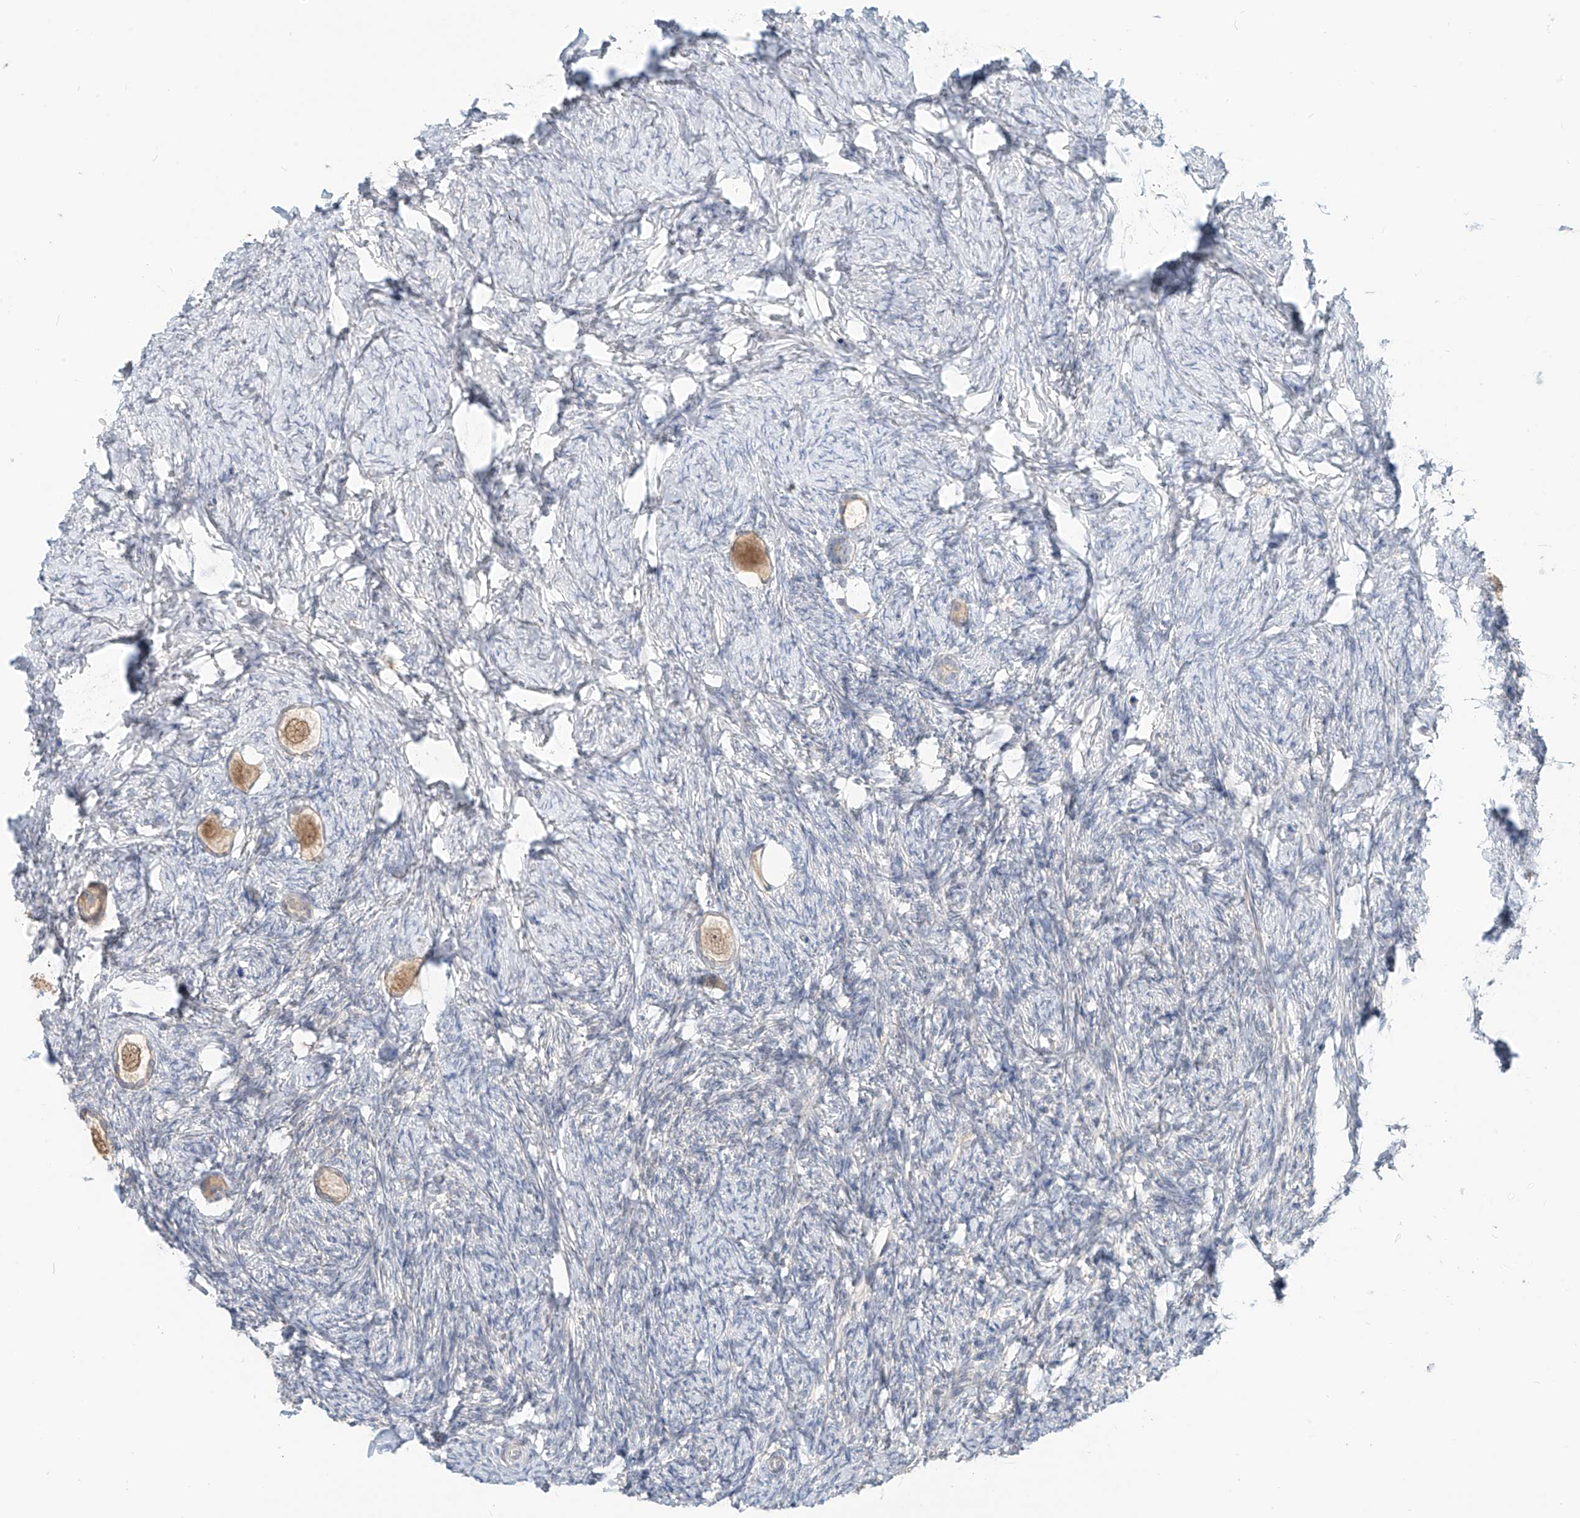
{"staining": {"intensity": "weak", "quantity": ">75%", "location": "cytoplasmic/membranous"}, "tissue": "ovary", "cell_type": "Follicle cells", "image_type": "normal", "snomed": [{"axis": "morphology", "description": "Normal tissue, NOS"}, {"axis": "topography", "description": "Ovary"}], "caption": "About >75% of follicle cells in unremarkable human ovary display weak cytoplasmic/membranous protein positivity as visualized by brown immunohistochemical staining.", "gene": "CEP162", "patient": {"sex": "female", "age": 27}}